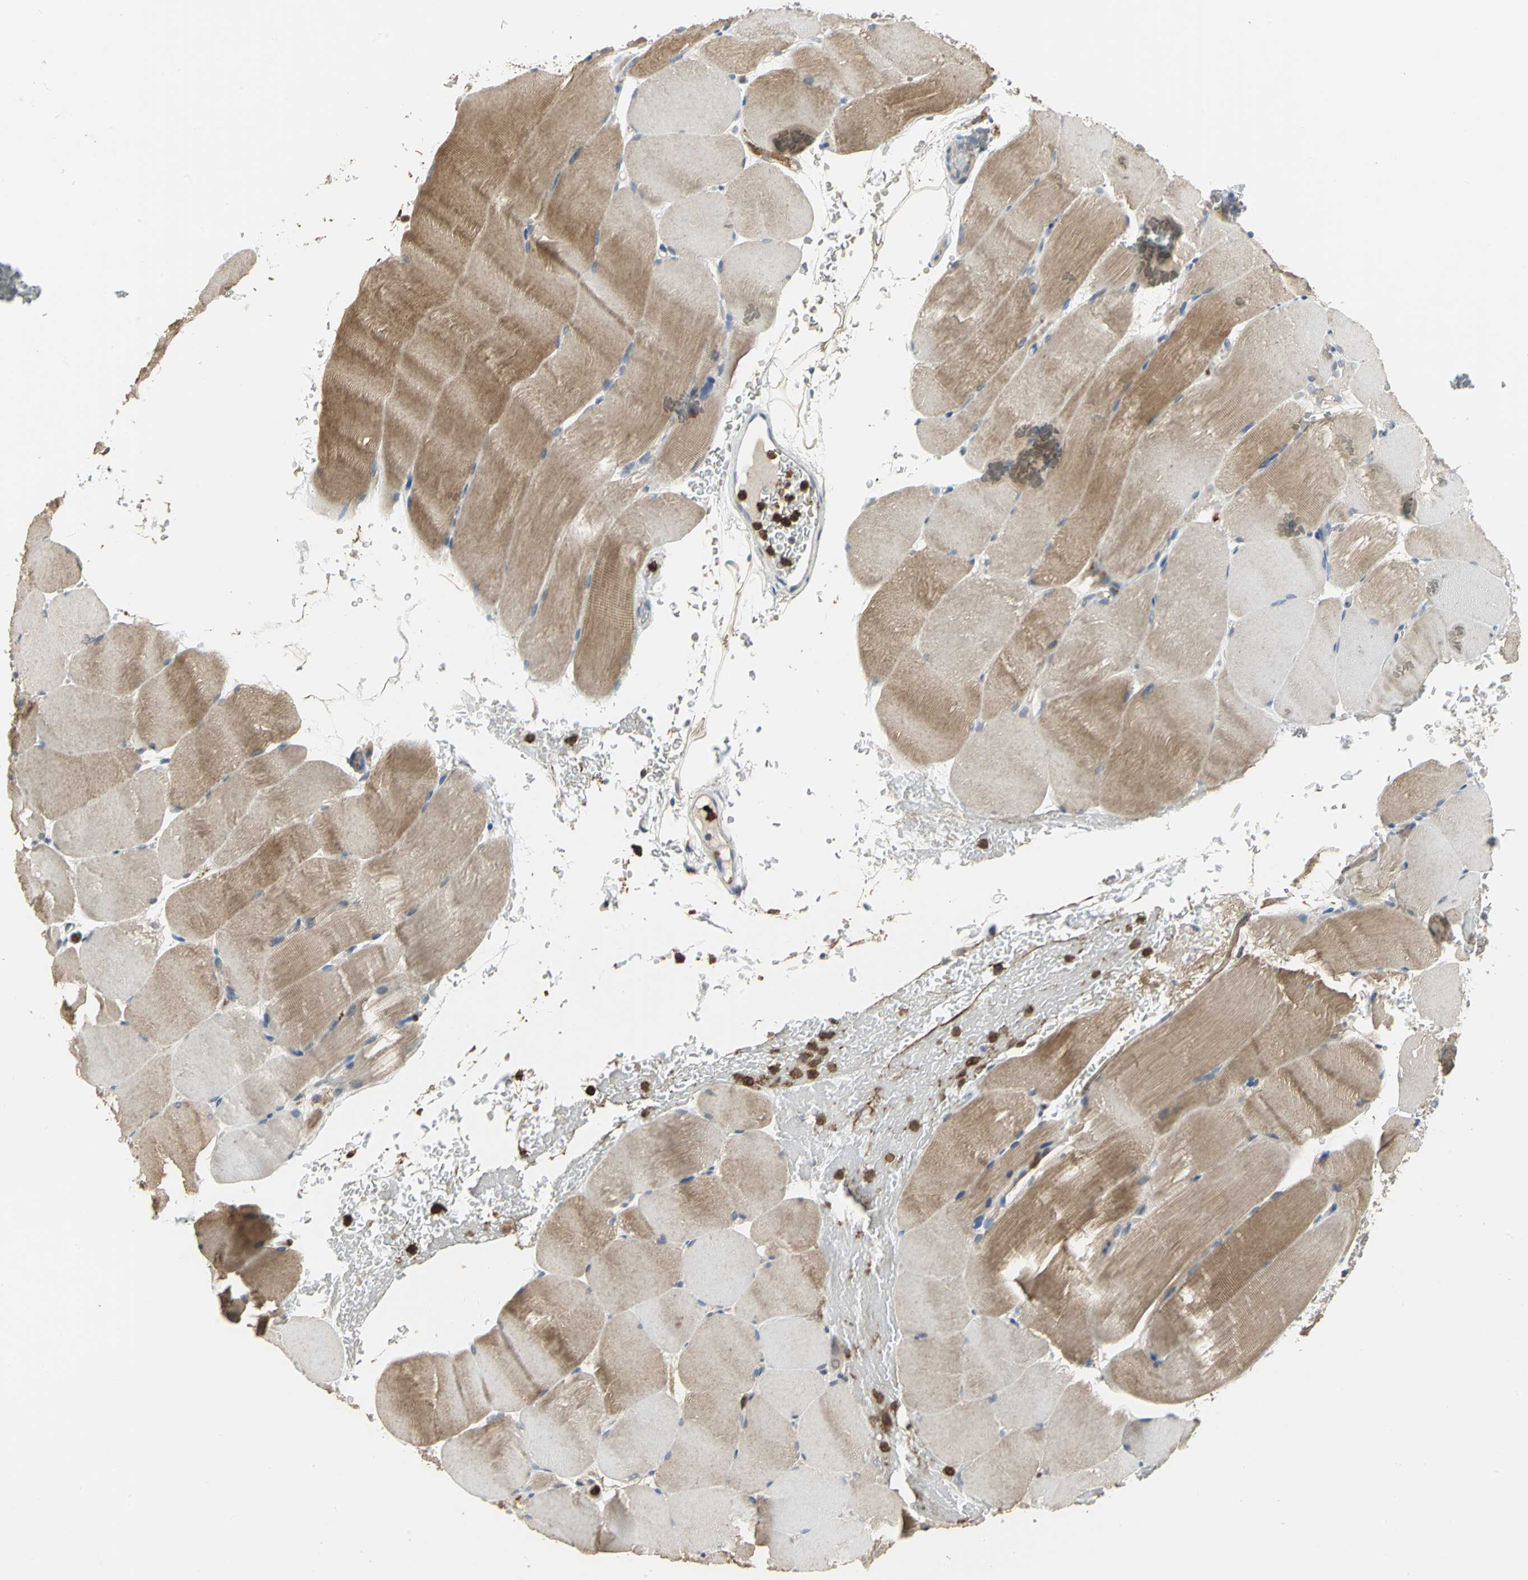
{"staining": {"intensity": "moderate", "quantity": "25%-75%", "location": "cytoplasmic/membranous"}, "tissue": "skeletal muscle", "cell_type": "Myocytes", "image_type": "normal", "snomed": [{"axis": "morphology", "description": "Normal tissue, NOS"}, {"axis": "topography", "description": "Skeletal muscle"}], "caption": "Protein expression analysis of unremarkable skeletal muscle demonstrates moderate cytoplasmic/membranous staining in about 25%-75% of myocytes.", "gene": "SKAP2", "patient": {"sex": "female", "age": 37}}